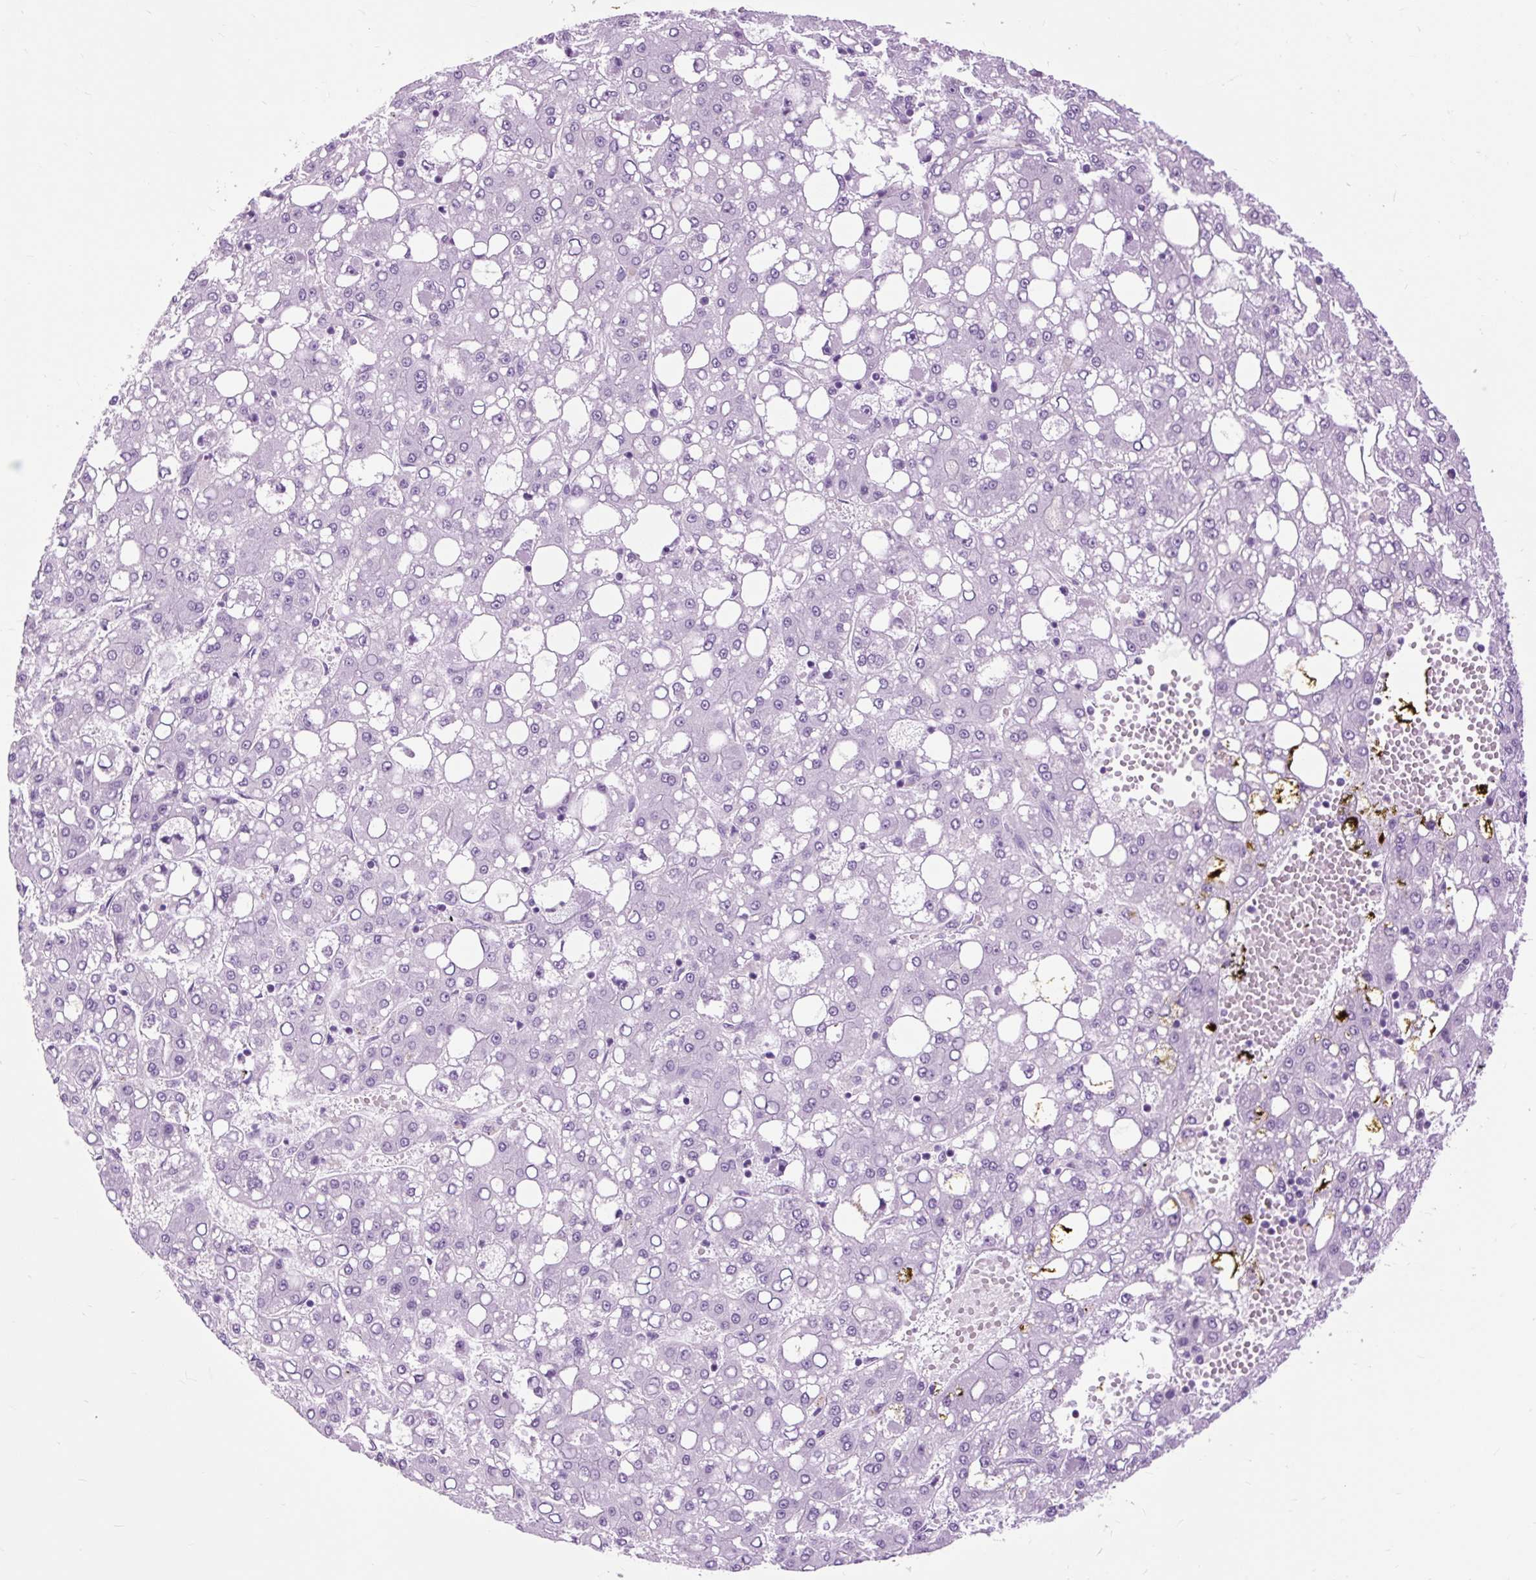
{"staining": {"intensity": "negative", "quantity": "none", "location": "none"}, "tissue": "liver cancer", "cell_type": "Tumor cells", "image_type": "cancer", "snomed": [{"axis": "morphology", "description": "Carcinoma, Hepatocellular, NOS"}, {"axis": "topography", "description": "Liver"}], "caption": "Photomicrograph shows no protein staining in tumor cells of liver cancer (hepatocellular carcinoma) tissue.", "gene": "DPP6", "patient": {"sex": "male", "age": 65}}